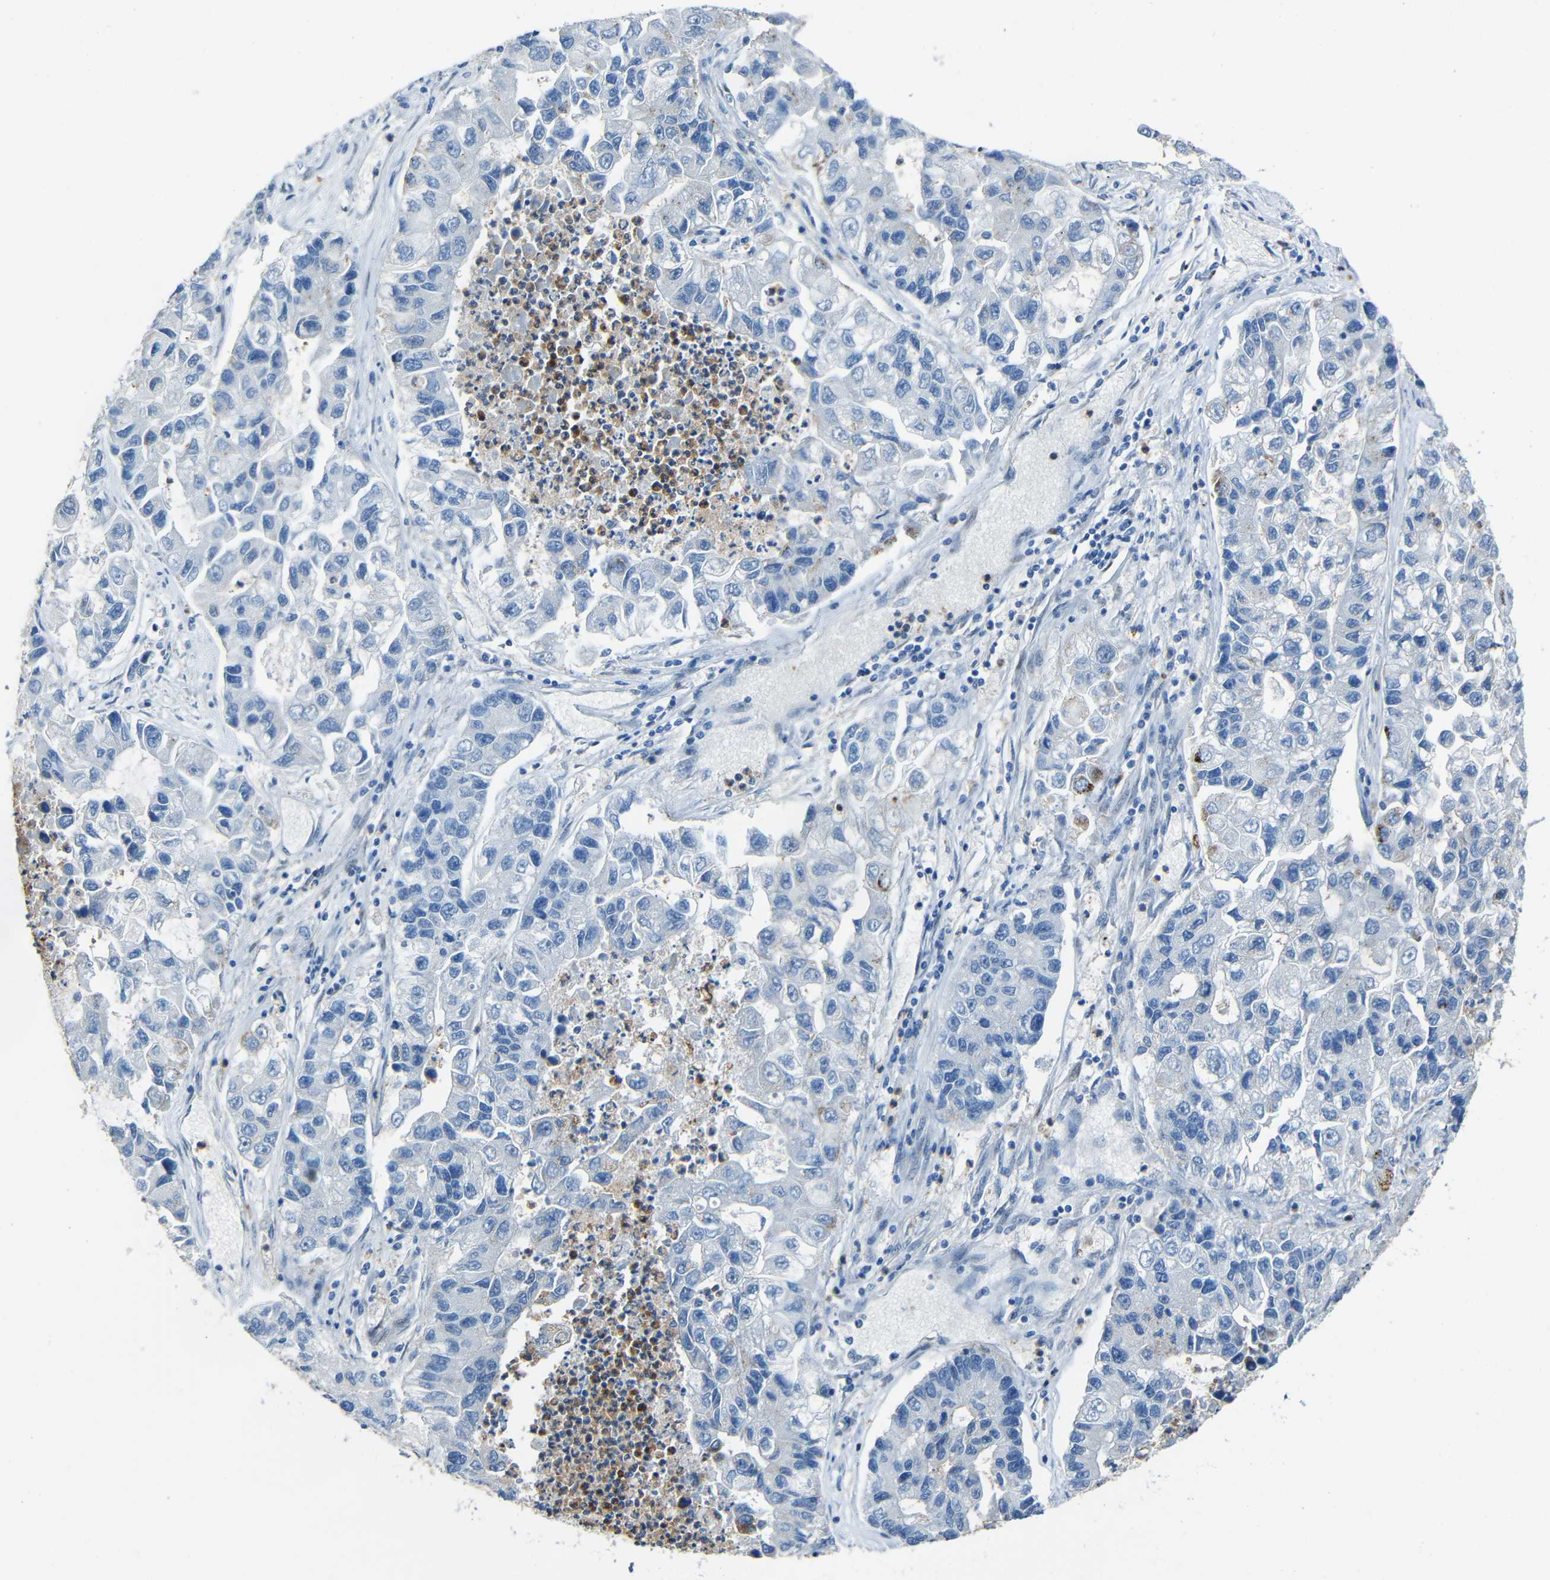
{"staining": {"intensity": "negative", "quantity": "none", "location": "none"}, "tissue": "lung cancer", "cell_type": "Tumor cells", "image_type": "cancer", "snomed": [{"axis": "morphology", "description": "Adenocarcinoma, NOS"}, {"axis": "topography", "description": "Lung"}], "caption": "Image shows no significant protein staining in tumor cells of adenocarcinoma (lung). (DAB immunohistochemistry (IHC) with hematoxylin counter stain).", "gene": "DNAJC5", "patient": {"sex": "female", "age": 51}}